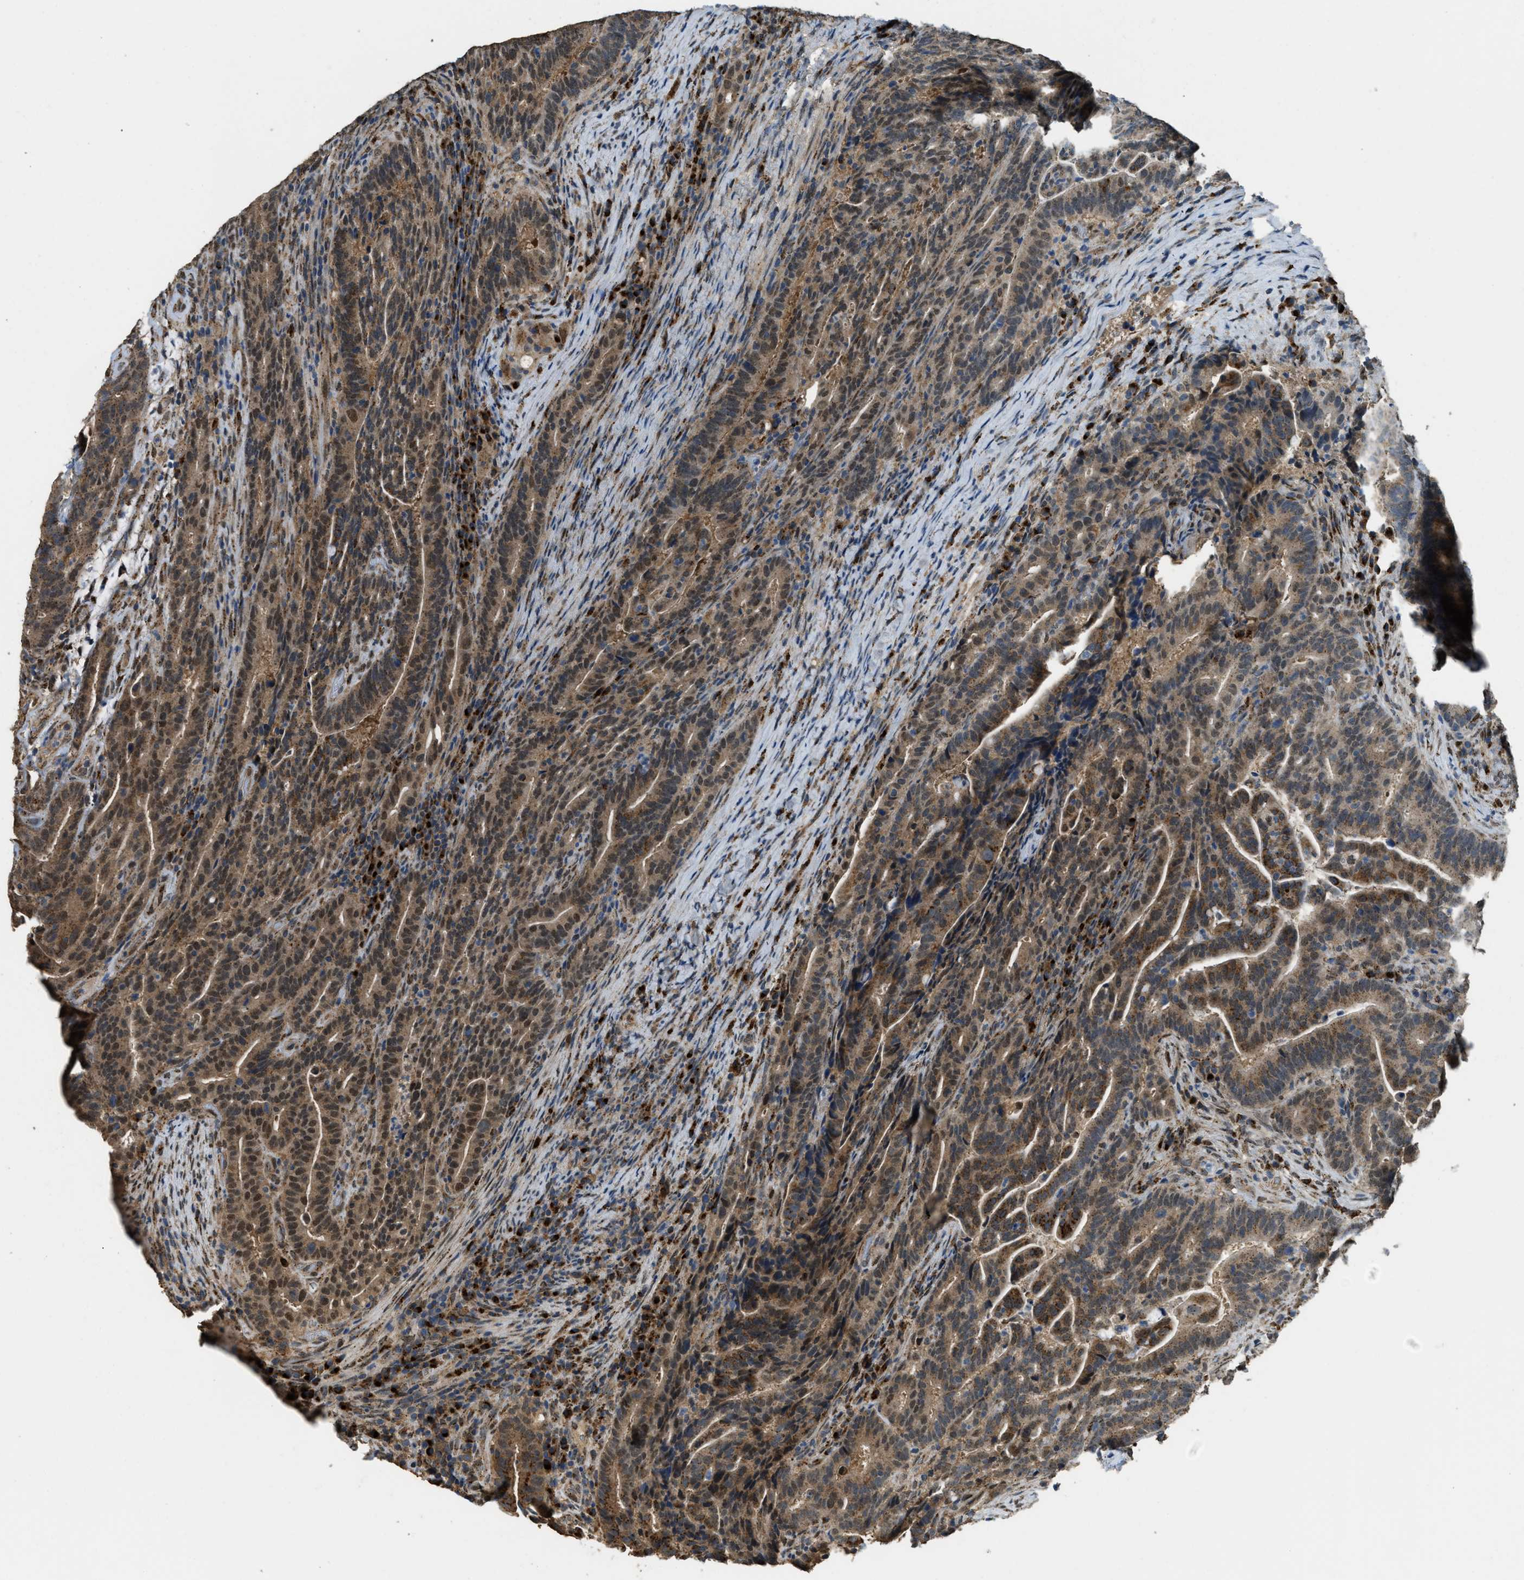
{"staining": {"intensity": "moderate", "quantity": ">75%", "location": "cytoplasmic/membranous,nuclear"}, "tissue": "colorectal cancer", "cell_type": "Tumor cells", "image_type": "cancer", "snomed": [{"axis": "morphology", "description": "Adenocarcinoma, NOS"}, {"axis": "topography", "description": "Colon"}], "caption": "Immunohistochemistry (IHC) of colorectal adenocarcinoma shows medium levels of moderate cytoplasmic/membranous and nuclear staining in approximately >75% of tumor cells. The staining was performed using DAB (3,3'-diaminobenzidine) to visualize the protein expression in brown, while the nuclei were stained in blue with hematoxylin (Magnification: 20x).", "gene": "IPO7", "patient": {"sex": "female", "age": 66}}